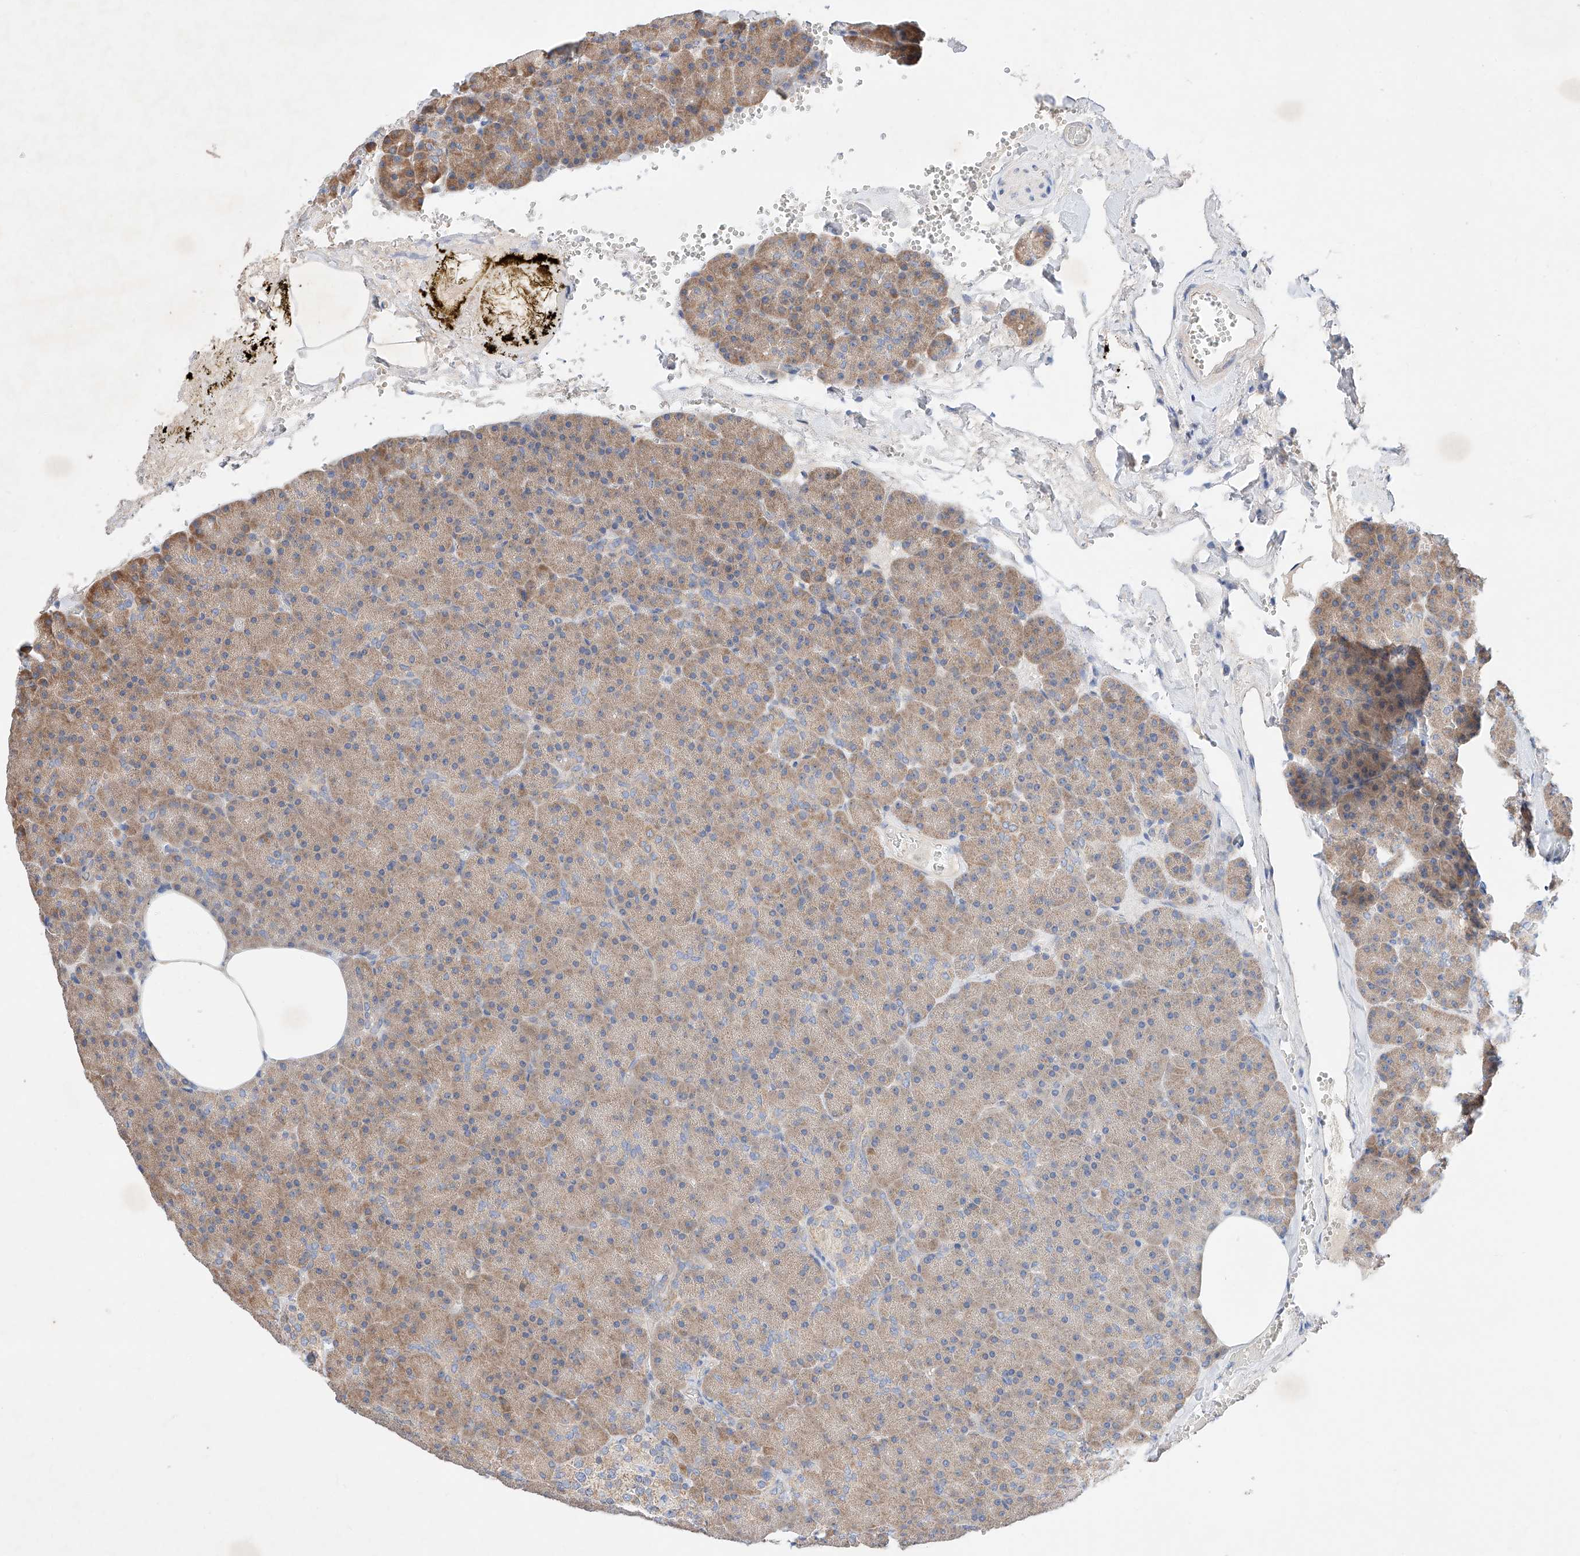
{"staining": {"intensity": "moderate", "quantity": "25%-75%", "location": "cytoplasmic/membranous"}, "tissue": "pancreas", "cell_type": "Exocrine glandular cells", "image_type": "normal", "snomed": [{"axis": "morphology", "description": "Normal tissue, NOS"}, {"axis": "morphology", "description": "Carcinoid, malignant, NOS"}, {"axis": "topography", "description": "Pancreas"}], "caption": "Approximately 25%-75% of exocrine glandular cells in benign pancreas display moderate cytoplasmic/membranous protein staining as visualized by brown immunohistochemical staining.", "gene": "C6orf118", "patient": {"sex": "female", "age": 35}}